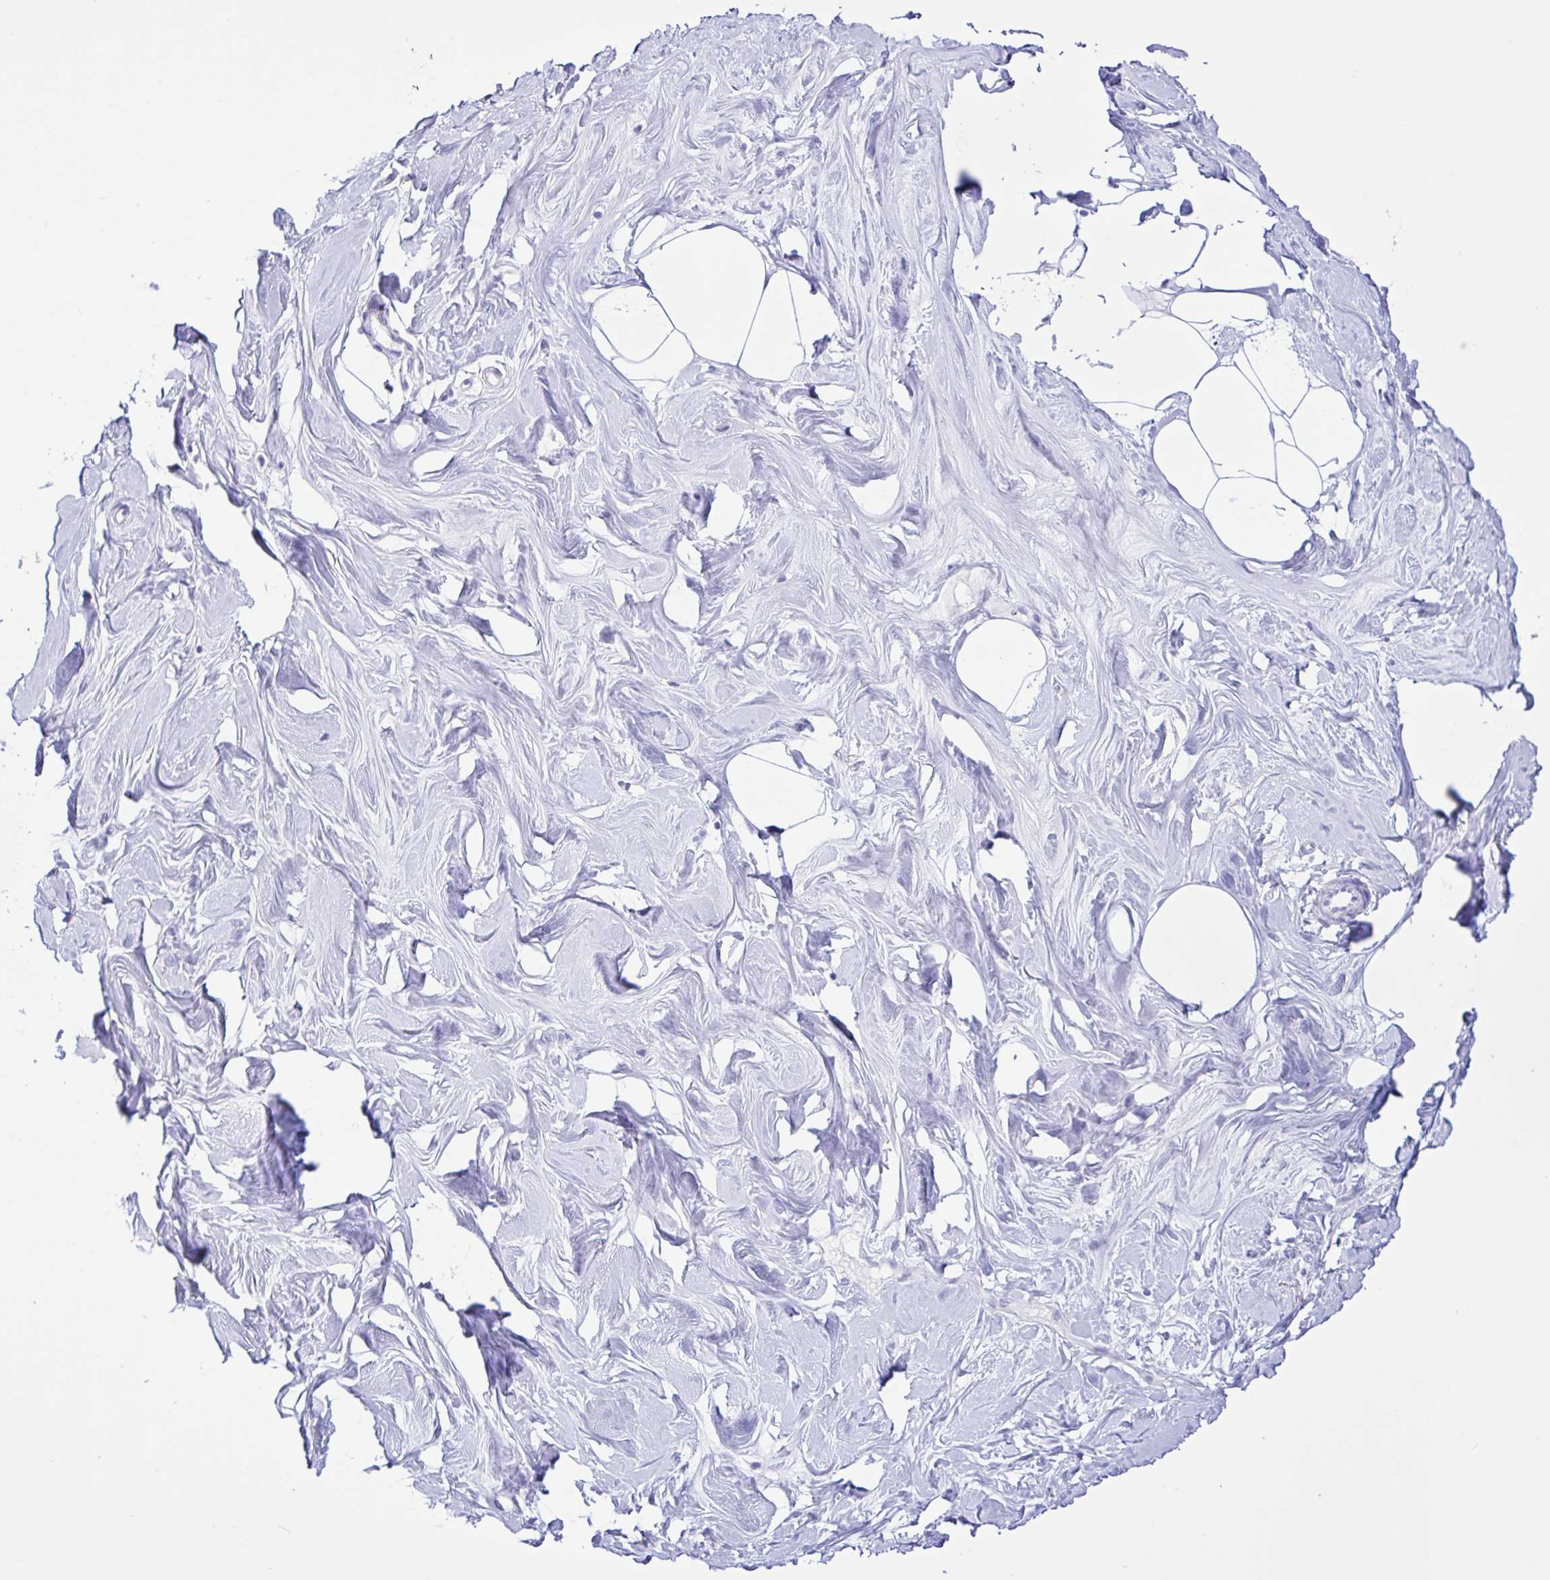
{"staining": {"intensity": "negative", "quantity": "none", "location": "none"}, "tissue": "breast", "cell_type": "Adipocytes", "image_type": "normal", "snomed": [{"axis": "morphology", "description": "Normal tissue, NOS"}, {"axis": "topography", "description": "Breast"}], "caption": "Immunohistochemistry (IHC) photomicrograph of benign breast stained for a protein (brown), which displays no positivity in adipocytes. The staining was performed using DAB to visualize the protein expression in brown, while the nuclei were stained in blue with hematoxylin (Magnification: 20x).", "gene": "CYP19A1", "patient": {"sex": "female", "age": 27}}